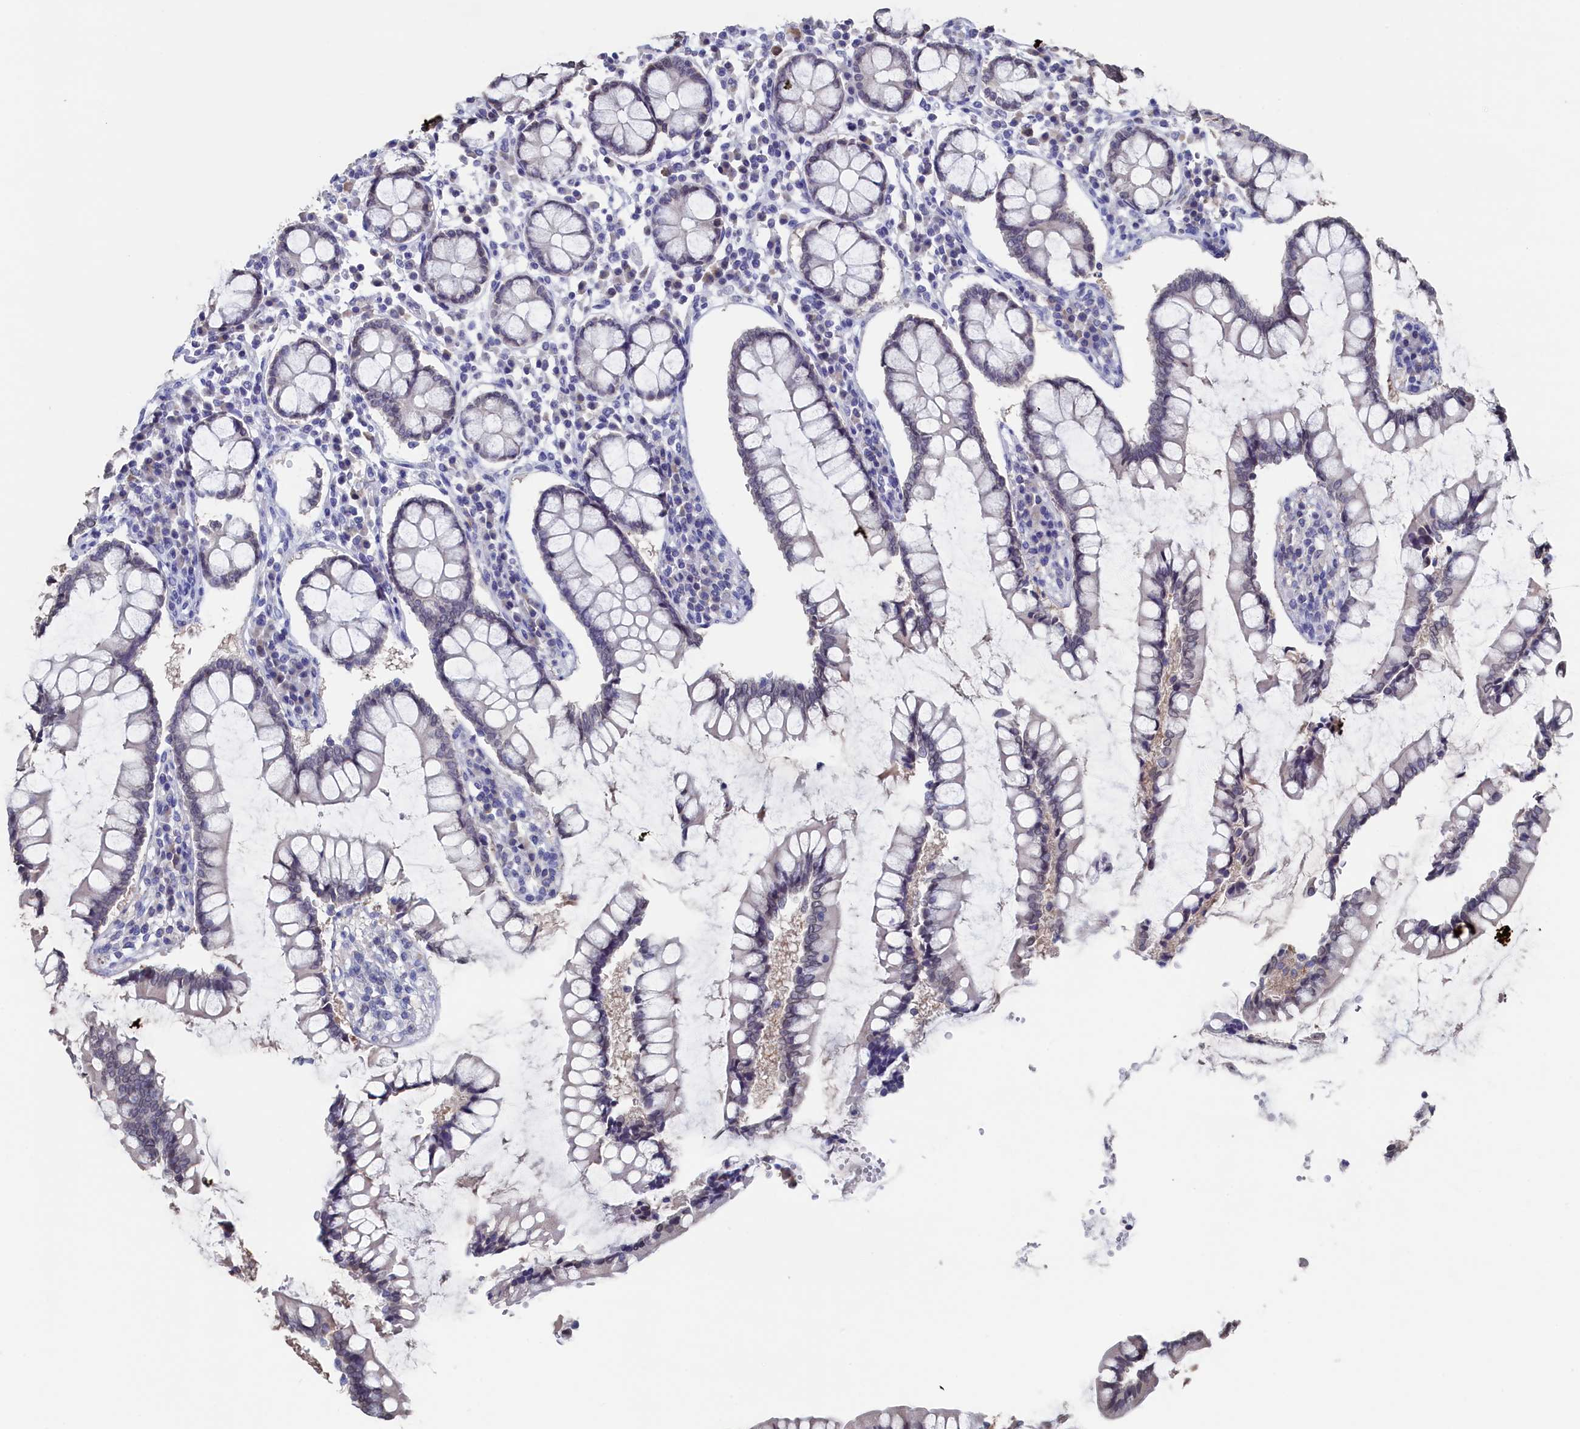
{"staining": {"intensity": "negative", "quantity": "none", "location": "none"}, "tissue": "colon", "cell_type": "Endothelial cells", "image_type": "normal", "snomed": [{"axis": "morphology", "description": "Normal tissue, NOS"}, {"axis": "topography", "description": "Colon"}], "caption": "An image of human colon is negative for staining in endothelial cells. (Stains: DAB immunohistochemistry with hematoxylin counter stain, Microscopy: brightfield microscopy at high magnification).", "gene": "C11orf54", "patient": {"sex": "female", "age": 79}}